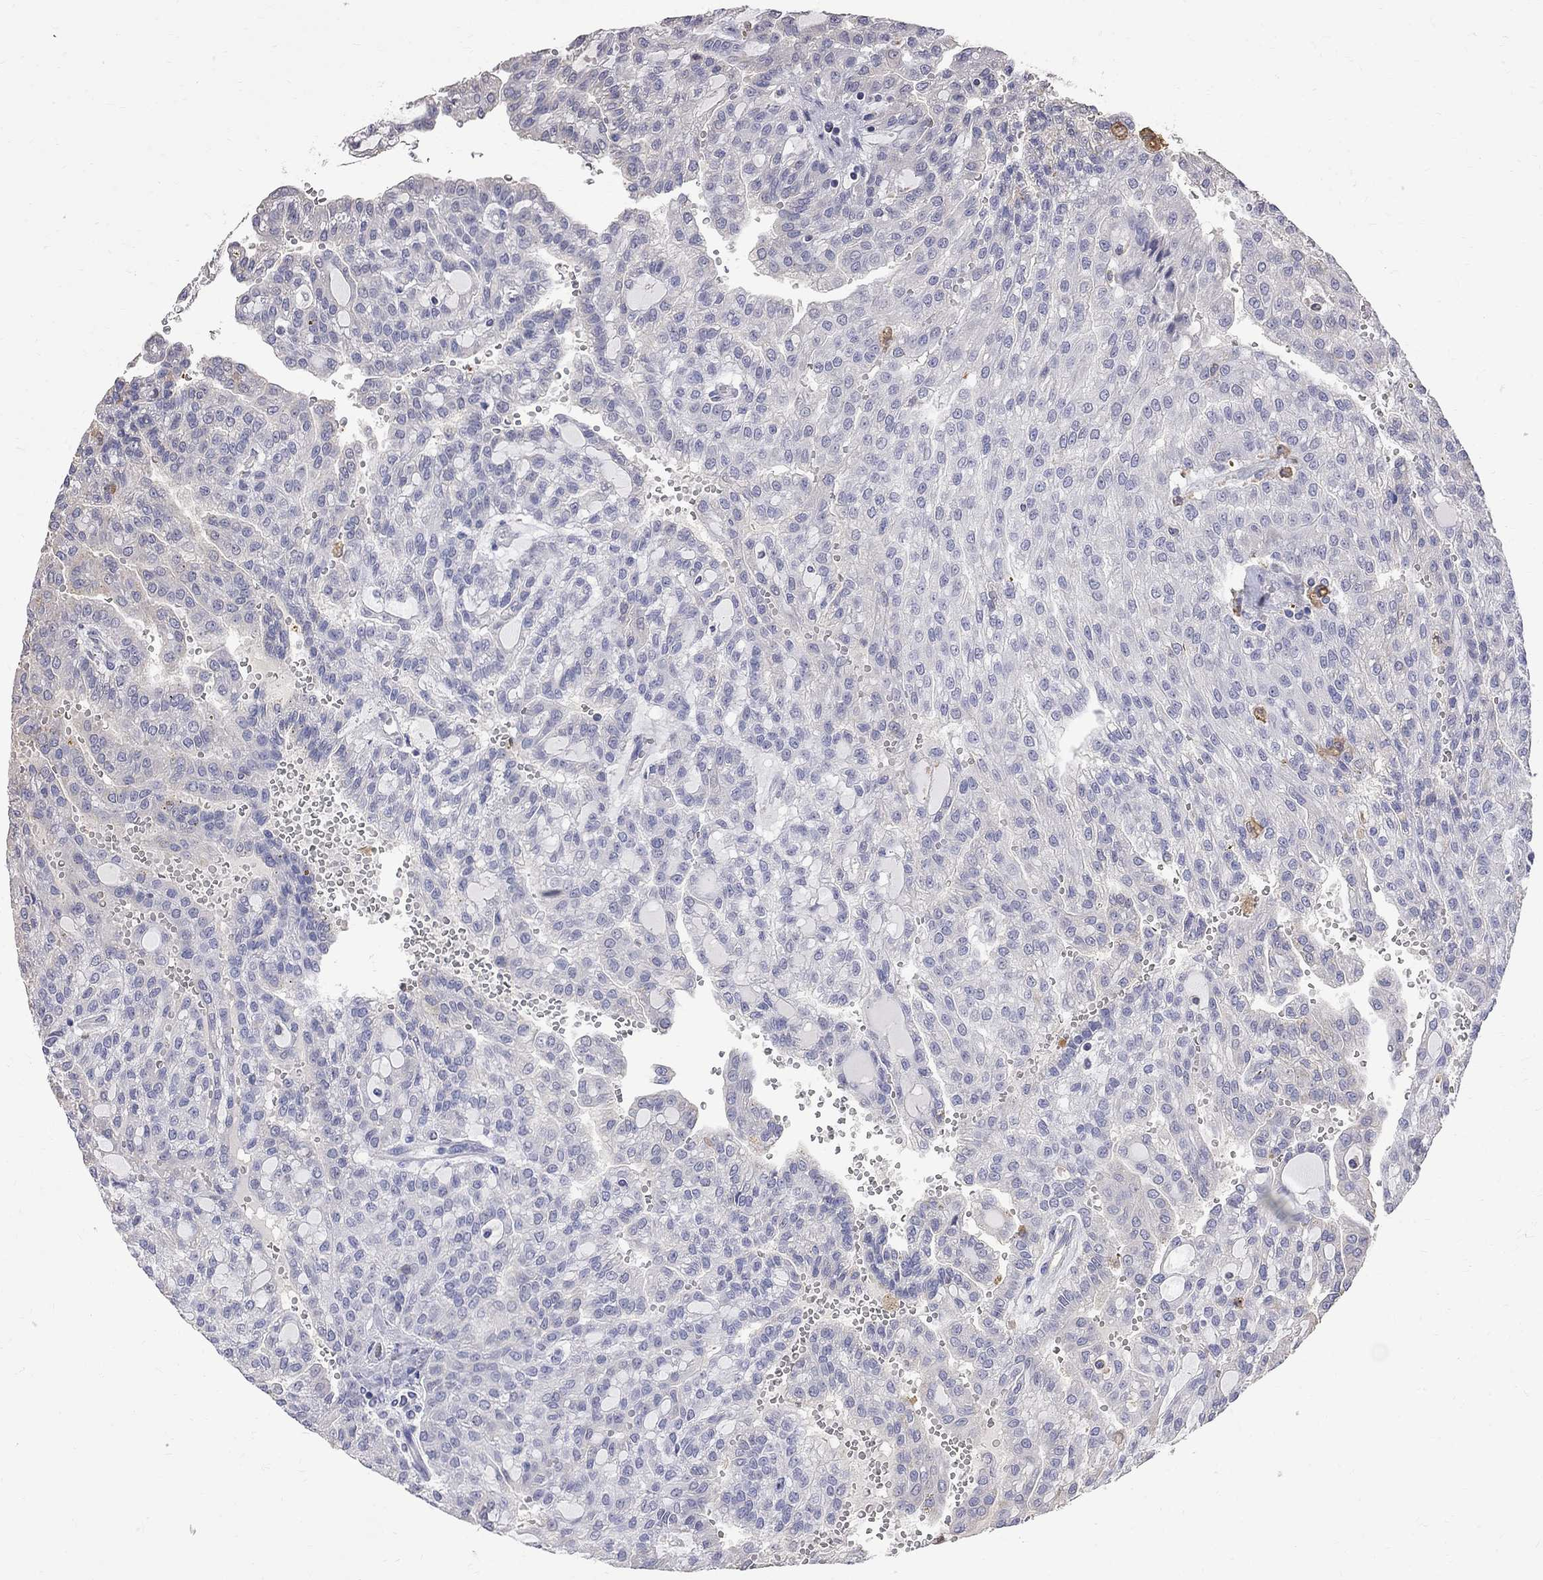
{"staining": {"intensity": "negative", "quantity": "none", "location": "none"}, "tissue": "renal cancer", "cell_type": "Tumor cells", "image_type": "cancer", "snomed": [{"axis": "morphology", "description": "Adenocarcinoma, NOS"}, {"axis": "topography", "description": "Kidney"}], "caption": "IHC histopathology image of renal adenocarcinoma stained for a protein (brown), which displays no positivity in tumor cells.", "gene": "CKAP2", "patient": {"sex": "male", "age": 63}}